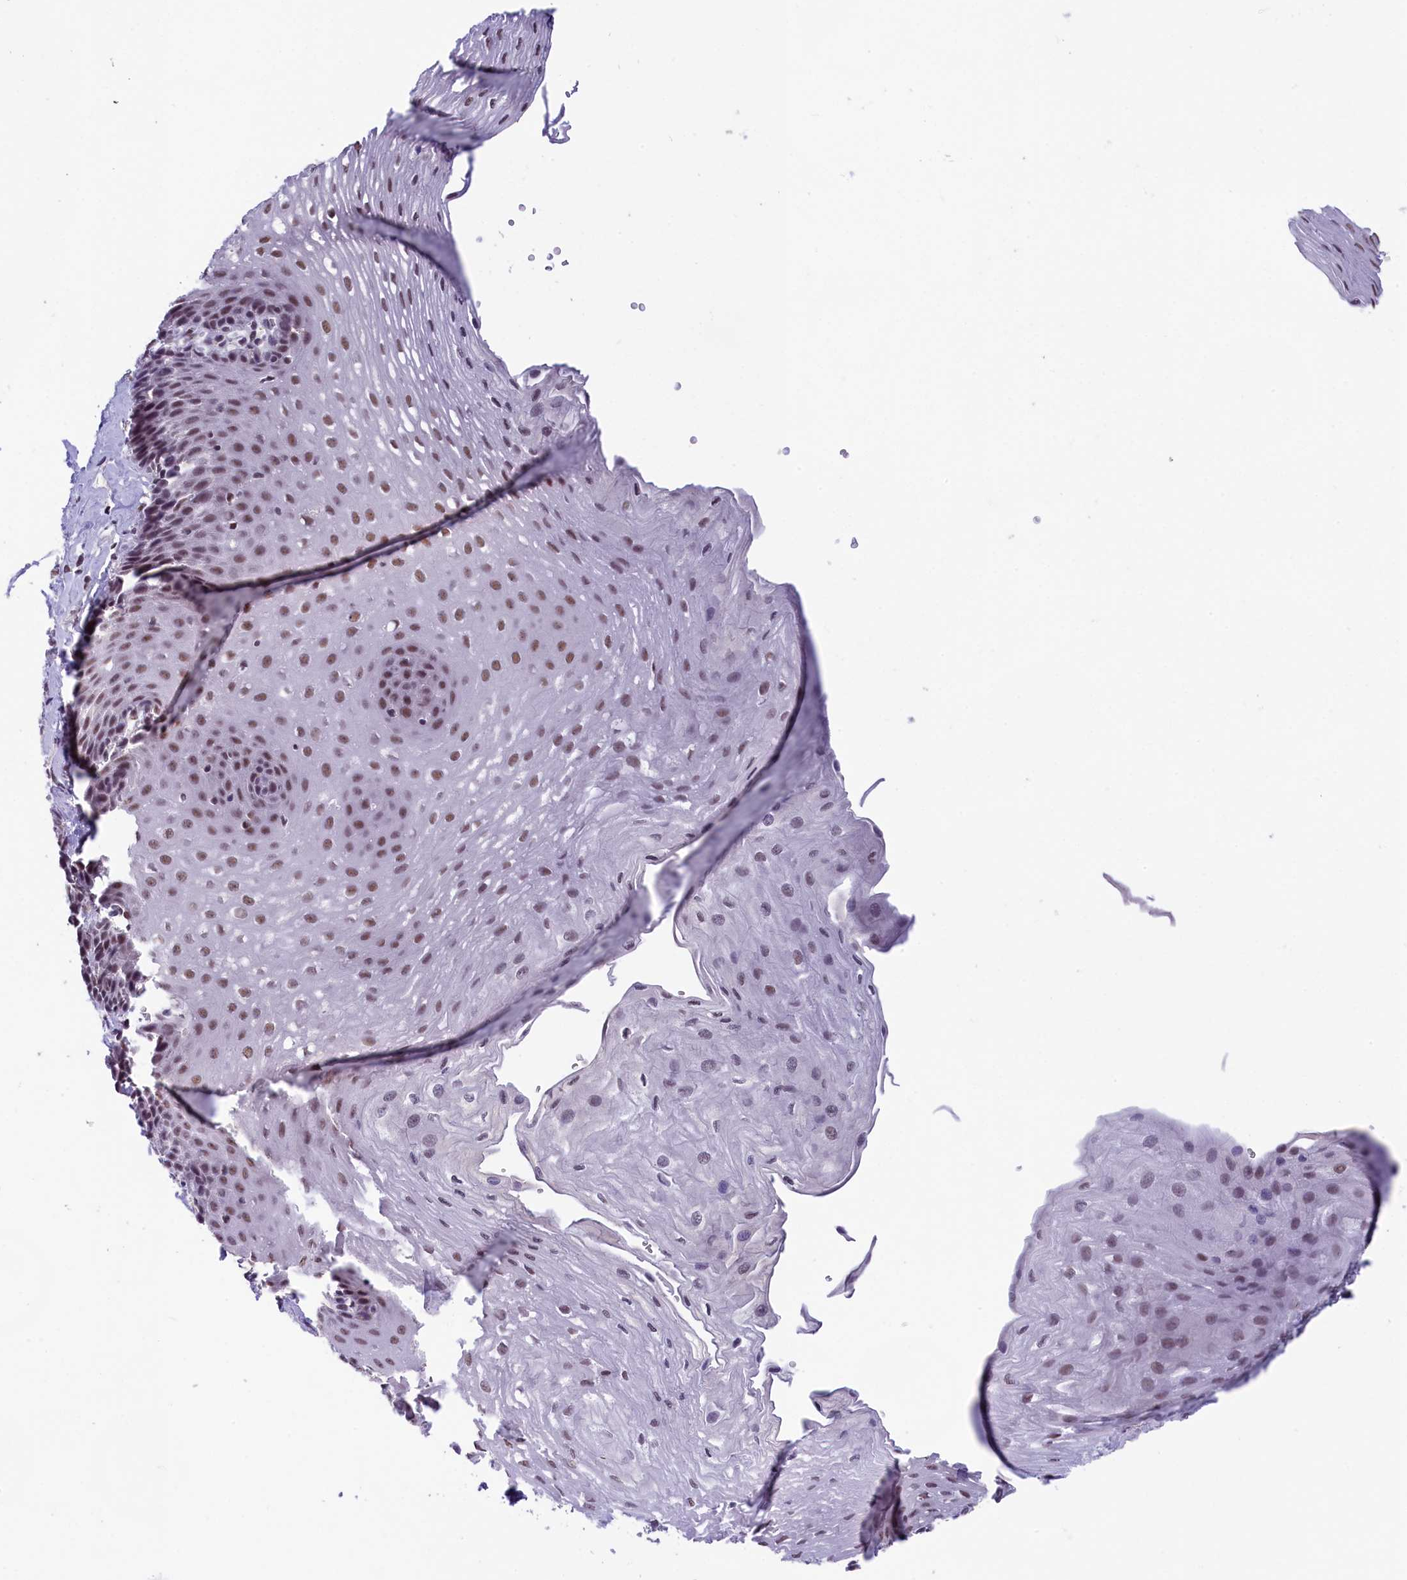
{"staining": {"intensity": "moderate", "quantity": ">75%", "location": "nuclear"}, "tissue": "esophagus", "cell_type": "Squamous epithelial cells", "image_type": "normal", "snomed": [{"axis": "morphology", "description": "Normal tissue, NOS"}, {"axis": "topography", "description": "Esophagus"}], "caption": "Moderate nuclear staining is present in about >75% of squamous epithelial cells in benign esophagus.", "gene": "ZC3H4", "patient": {"sex": "female", "age": 66}}